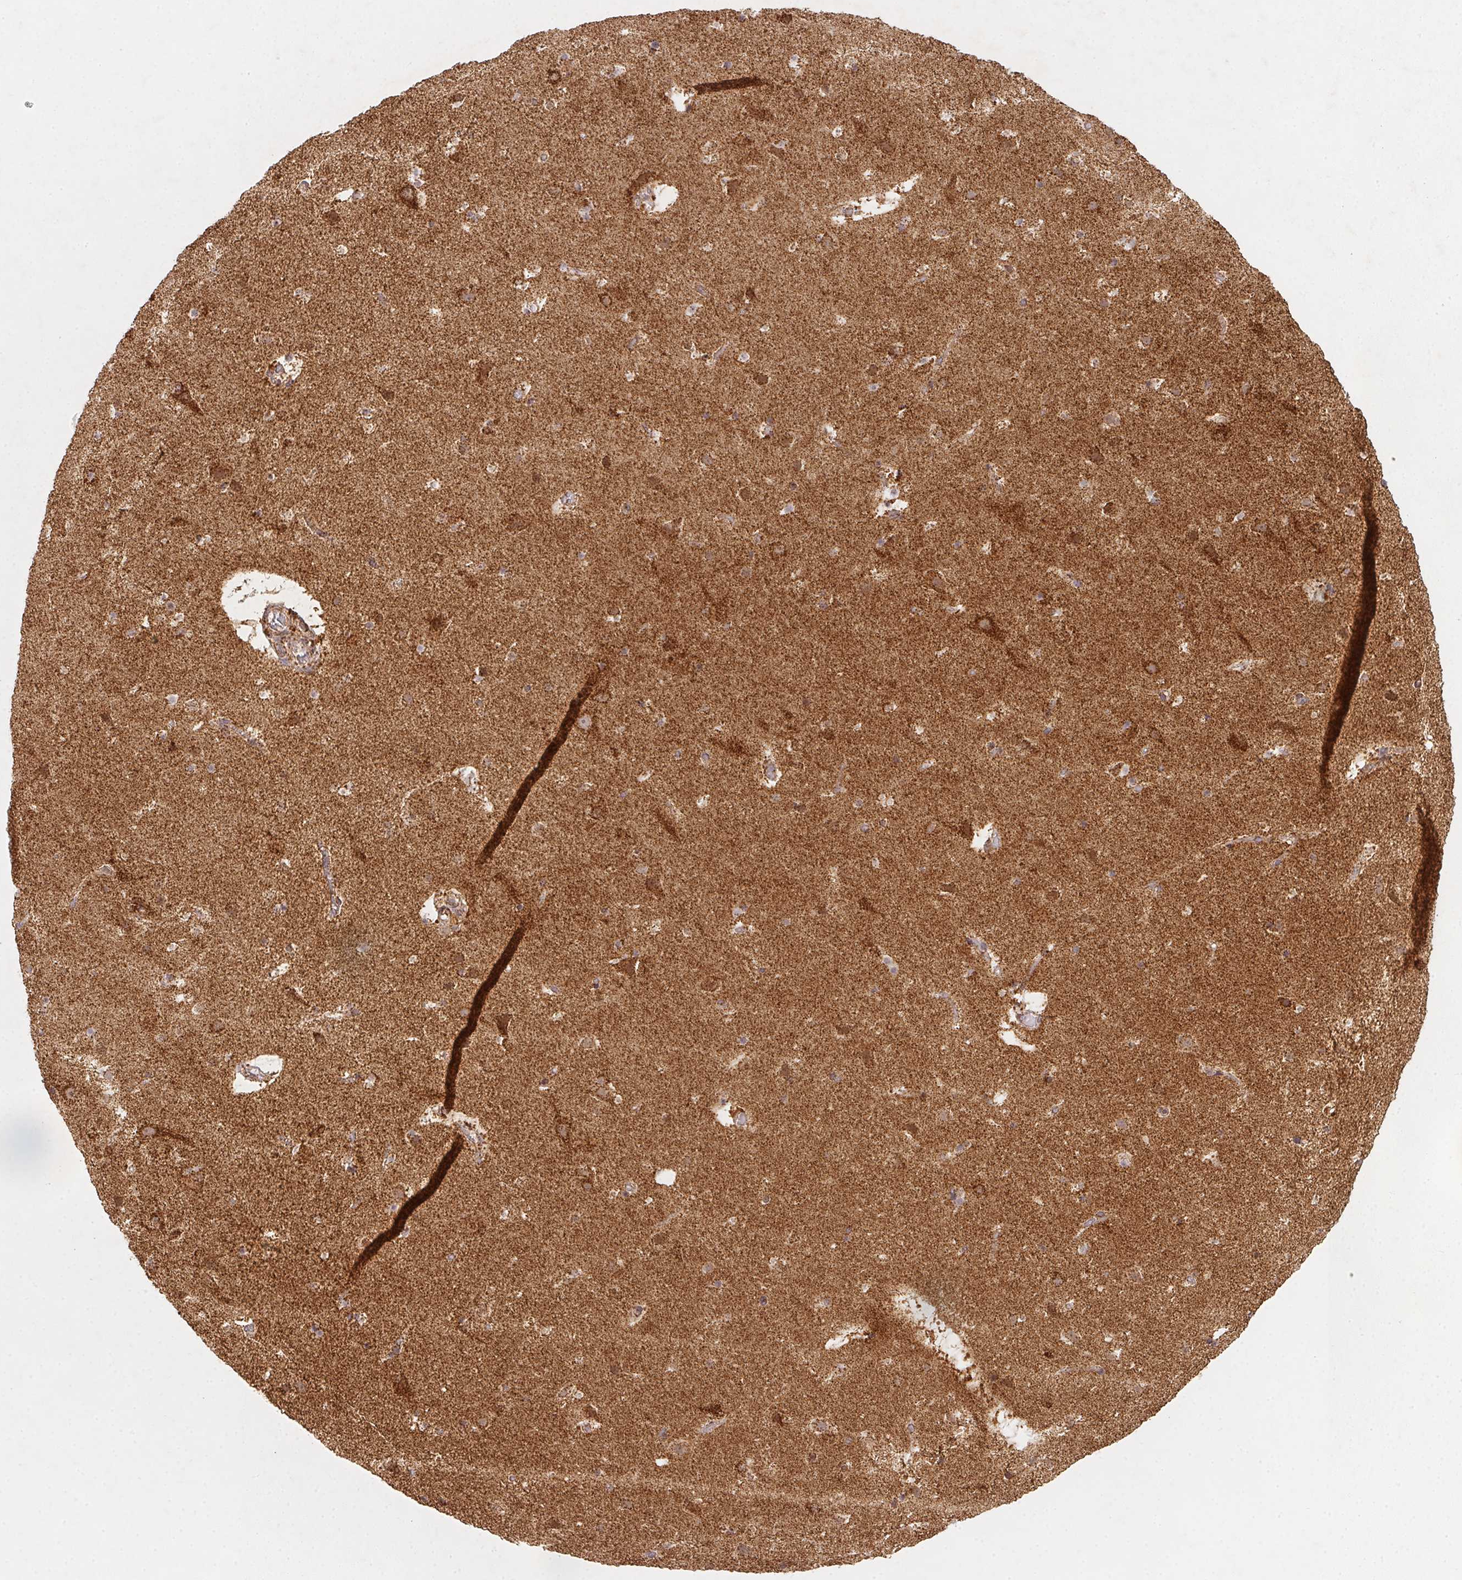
{"staining": {"intensity": "moderate", "quantity": ">75%", "location": "cytoplasmic/membranous"}, "tissue": "cerebral cortex", "cell_type": "Endothelial cells", "image_type": "normal", "snomed": [{"axis": "morphology", "description": "Normal tissue, NOS"}, {"axis": "topography", "description": "Cerebral cortex"}], "caption": "This image reveals immunohistochemistry staining of normal cerebral cortex, with medium moderate cytoplasmic/membranous expression in approximately >75% of endothelial cells.", "gene": "NDUFS6", "patient": {"sex": "female", "age": 42}}